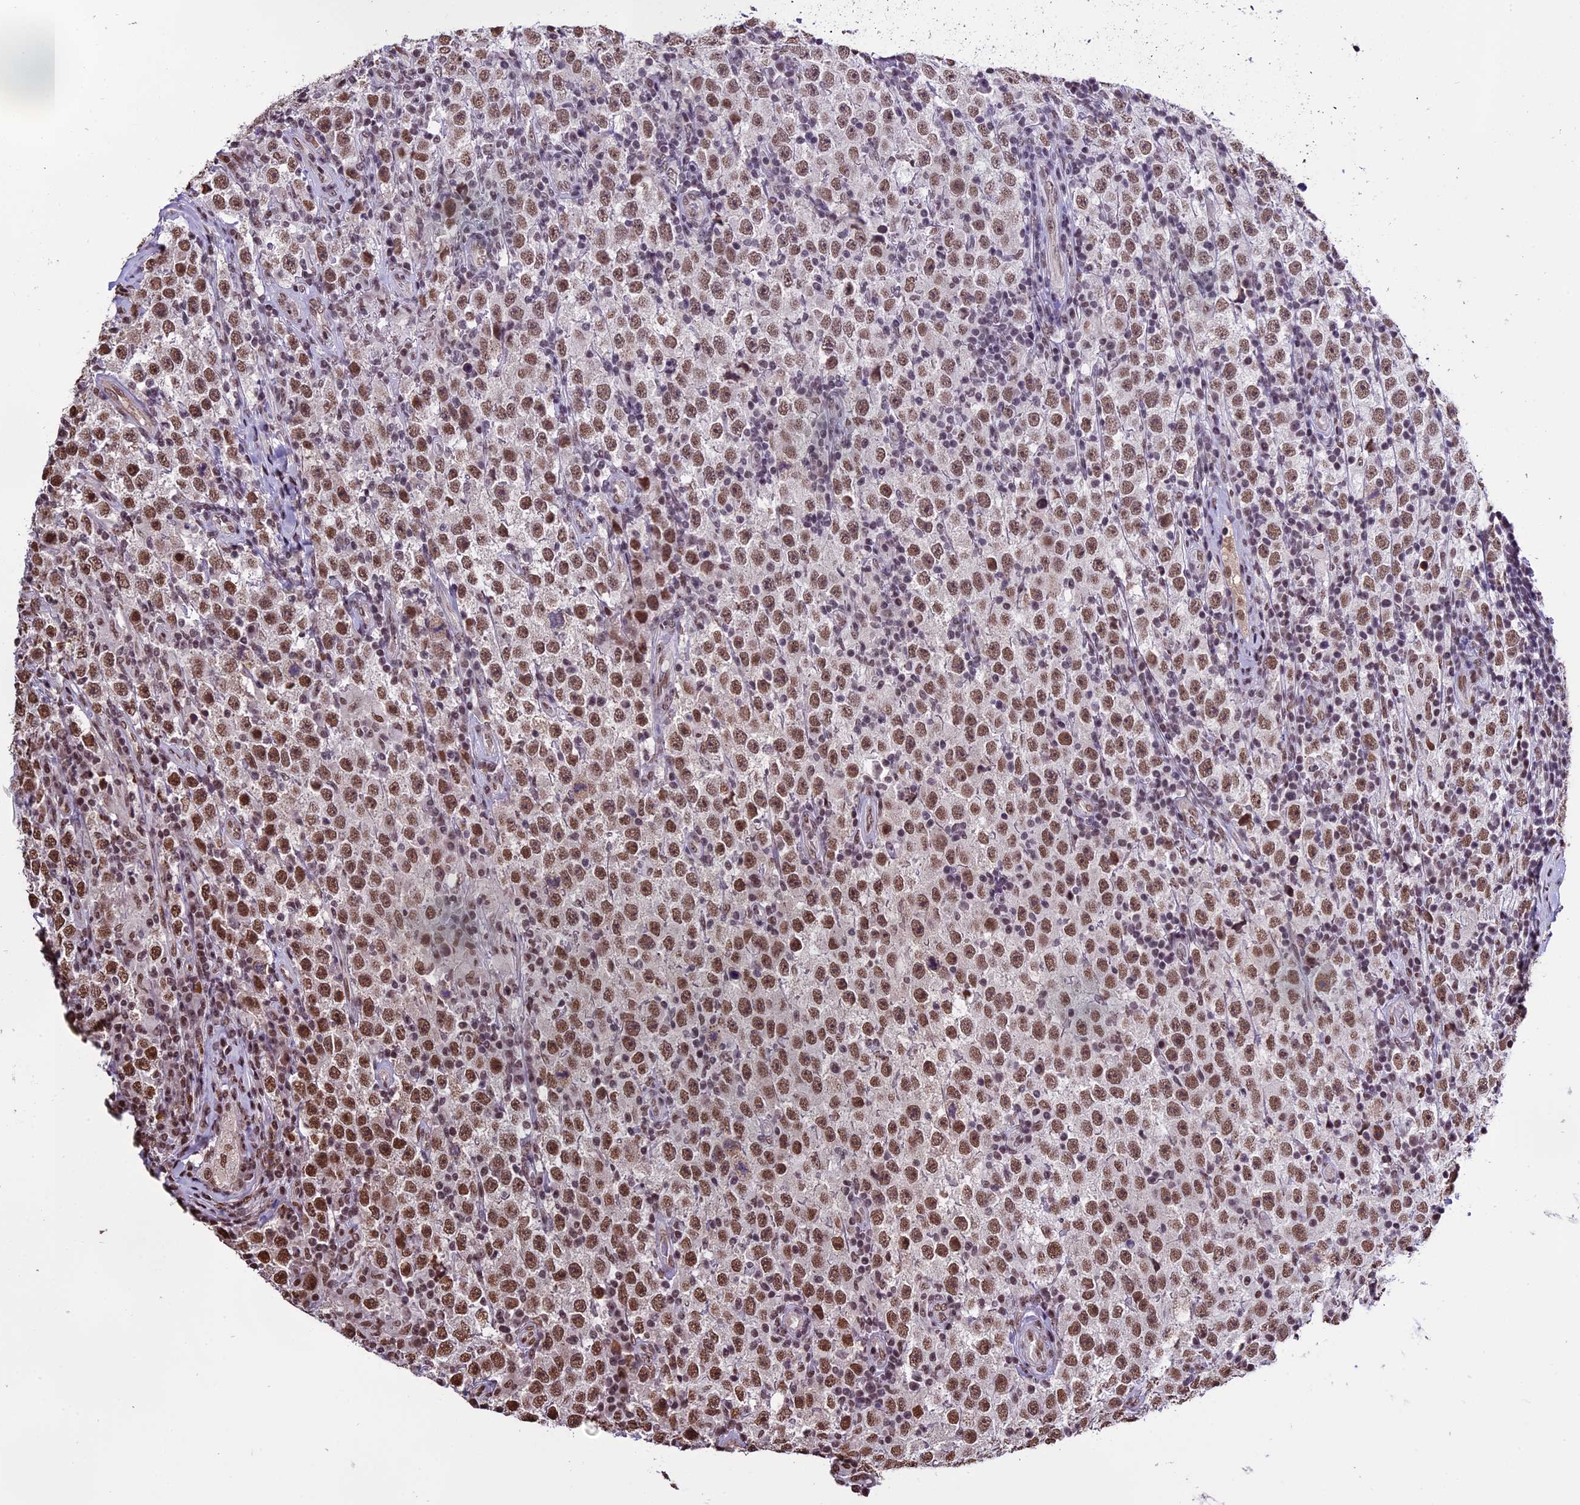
{"staining": {"intensity": "moderate", "quantity": ">75%", "location": "nuclear"}, "tissue": "testis cancer", "cell_type": "Tumor cells", "image_type": "cancer", "snomed": [{"axis": "morphology", "description": "Normal tissue, NOS"}, {"axis": "morphology", "description": "Urothelial carcinoma, High grade"}, {"axis": "morphology", "description": "Seminoma, NOS"}, {"axis": "morphology", "description": "Carcinoma, Embryonal, NOS"}, {"axis": "topography", "description": "Urinary bladder"}, {"axis": "topography", "description": "Testis"}], "caption": "Human testis high-grade urothelial carcinoma stained for a protein (brown) shows moderate nuclear positive positivity in about >75% of tumor cells.", "gene": "POLR3E", "patient": {"sex": "male", "age": 41}}